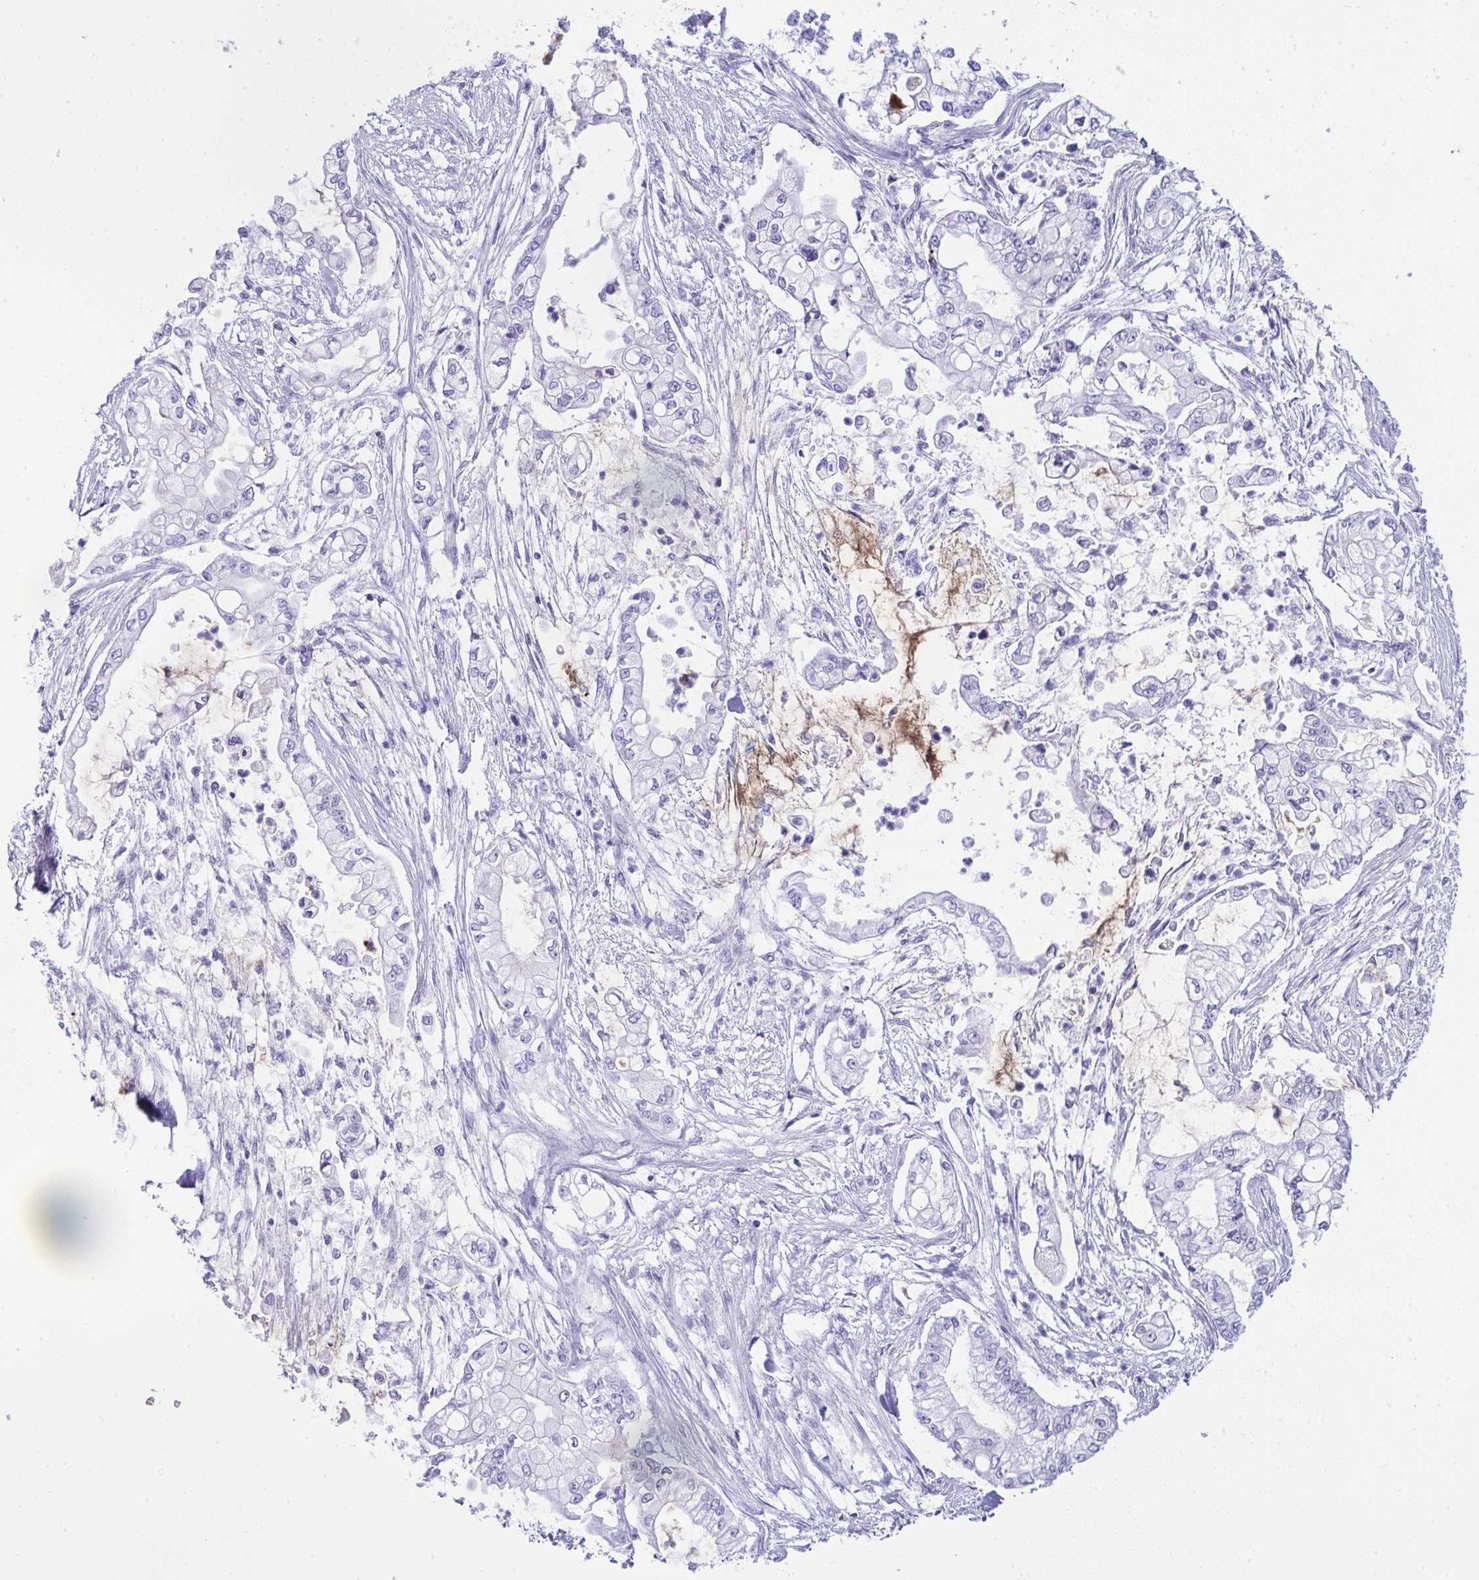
{"staining": {"intensity": "negative", "quantity": "none", "location": "none"}, "tissue": "pancreatic cancer", "cell_type": "Tumor cells", "image_type": "cancer", "snomed": [{"axis": "morphology", "description": "Adenocarcinoma, NOS"}, {"axis": "topography", "description": "Pancreas"}], "caption": "The histopathology image shows no staining of tumor cells in adenocarcinoma (pancreatic). (Brightfield microscopy of DAB IHC at high magnification).", "gene": "JCHAIN", "patient": {"sex": "female", "age": 69}}